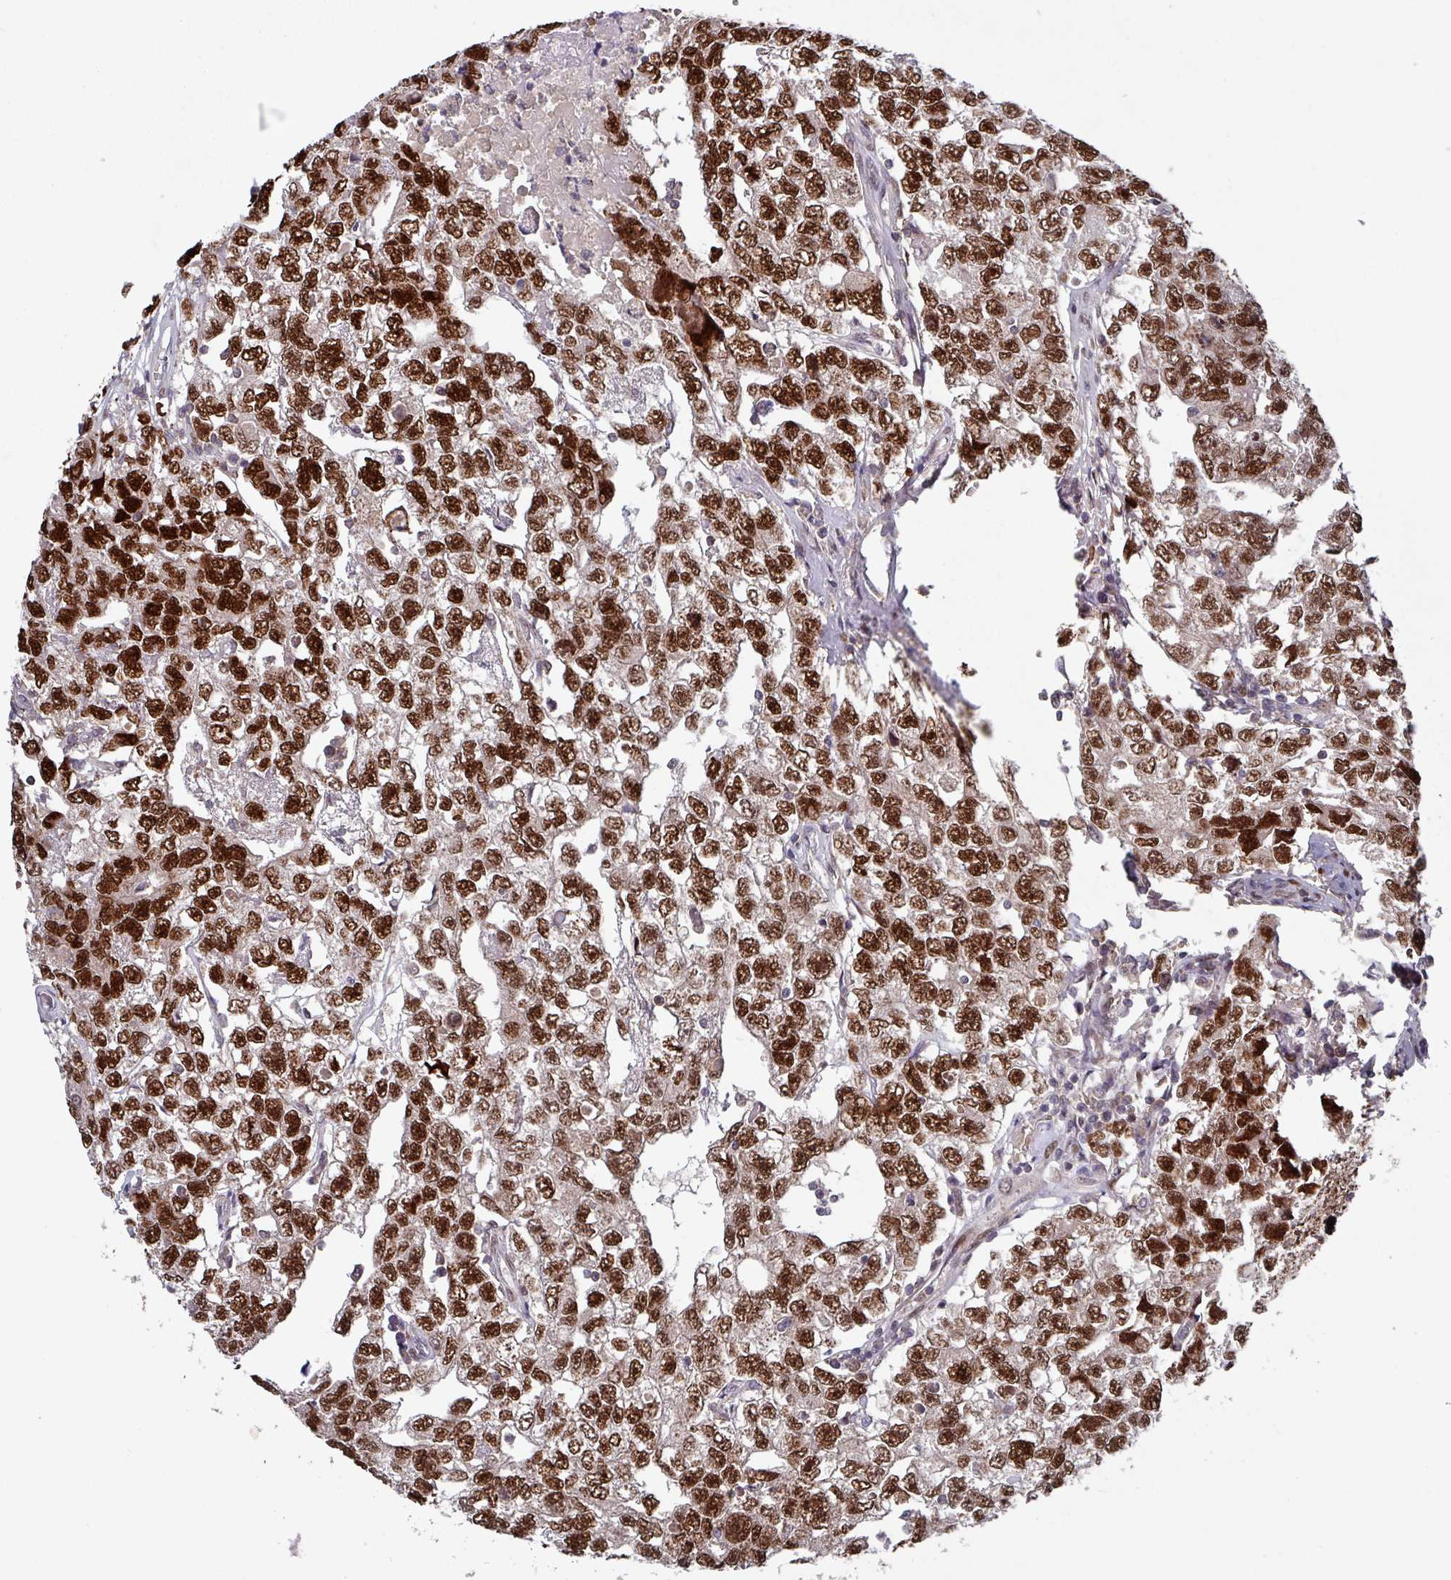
{"staining": {"intensity": "strong", "quantity": ">75%", "location": "nuclear"}, "tissue": "testis cancer", "cell_type": "Tumor cells", "image_type": "cancer", "snomed": [{"axis": "morphology", "description": "Carcinoma, Embryonal, NOS"}, {"axis": "topography", "description": "Testis"}], "caption": "Immunohistochemical staining of embryonal carcinoma (testis) demonstrates high levels of strong nuclear protein positivity in approximately >75% of tumor cells.", "gene": "PRRX1", "patient": {"sex": "male", "age": 22}}